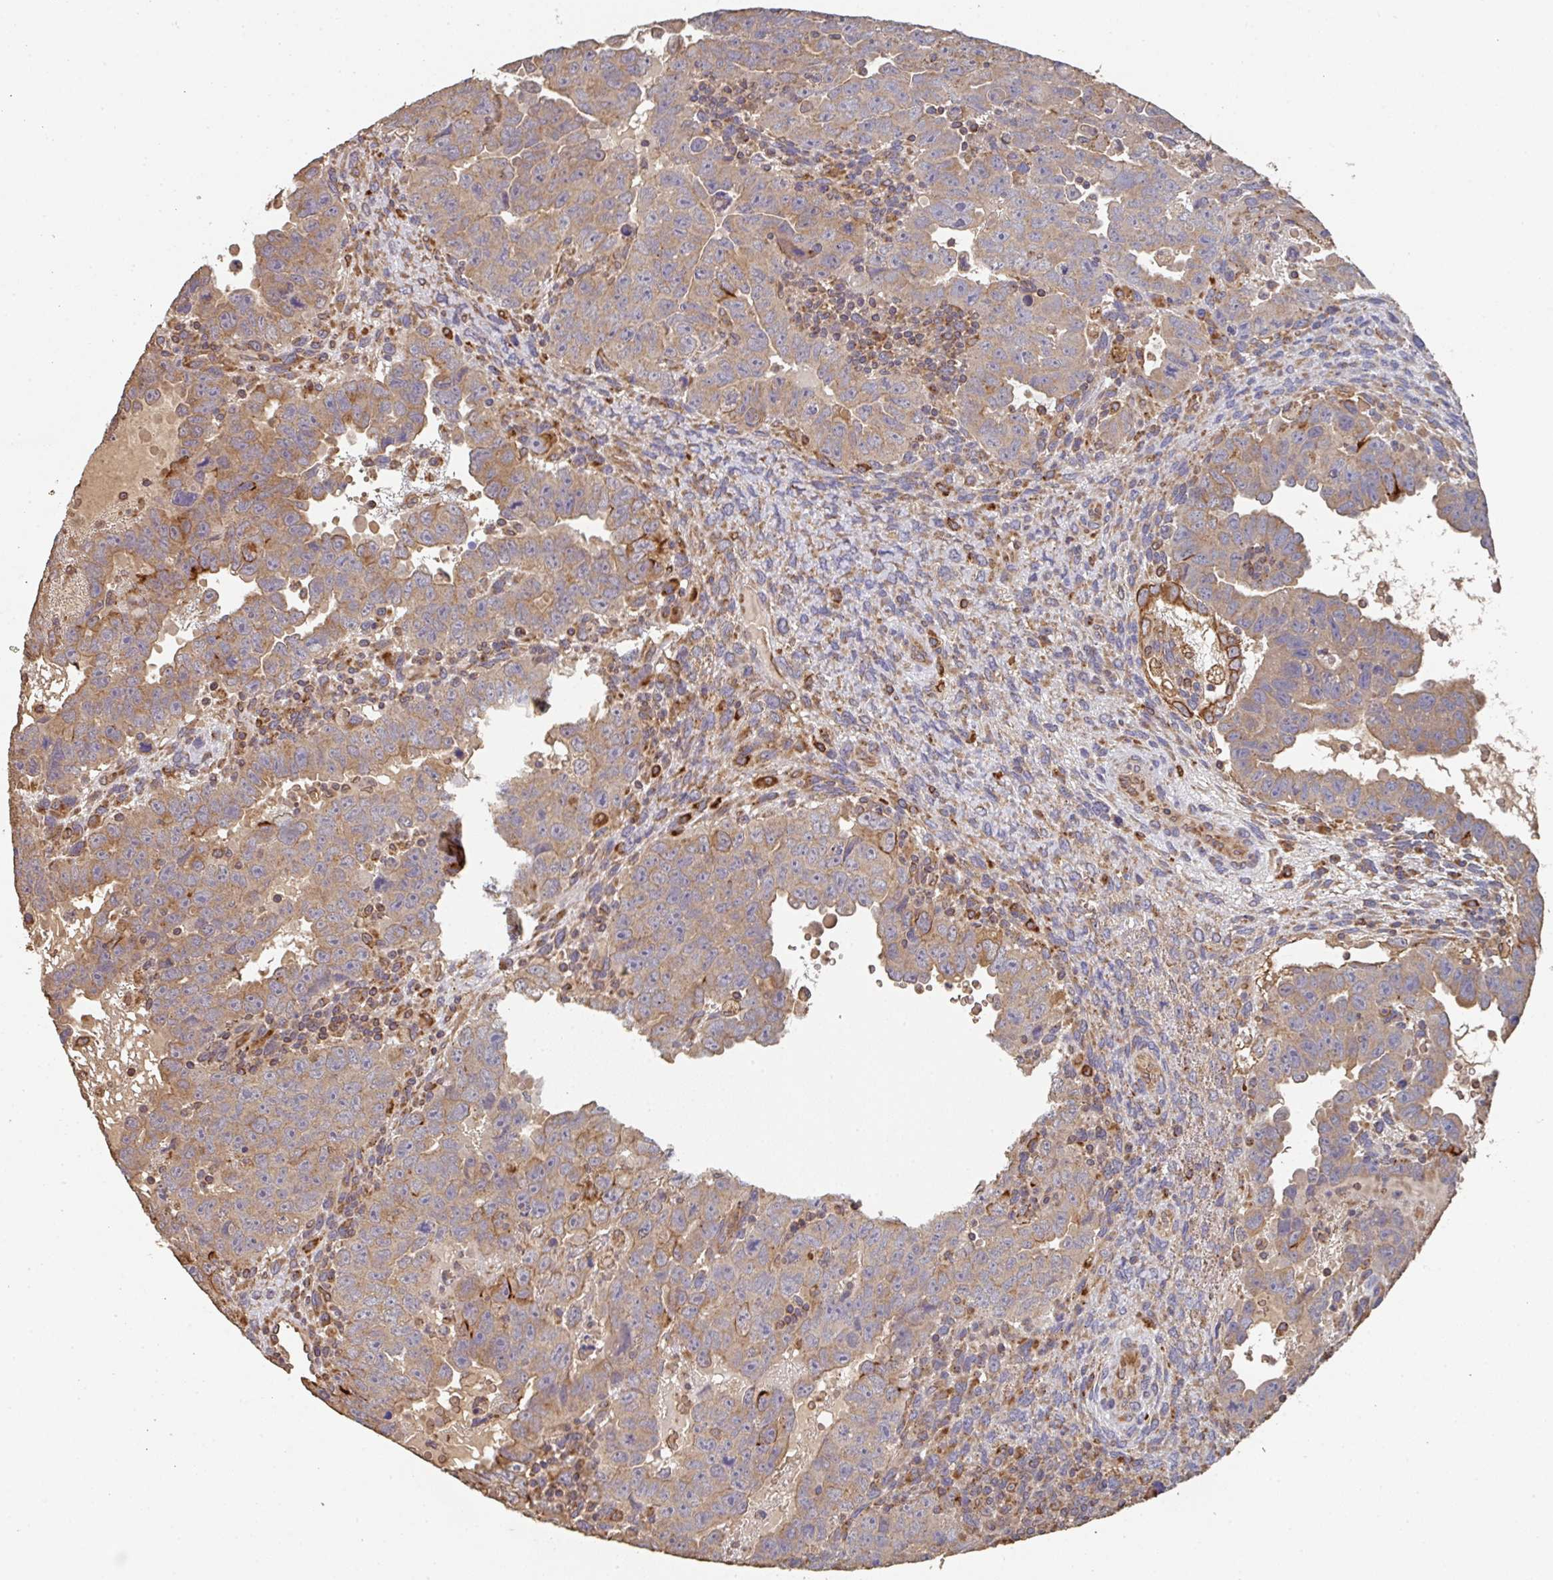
{"staining": {"intensity": "moderate", "quantity": ">75%", "location": "cytoplasmic/membranous"}, "tissue": "testis cancer", "cell_type": "Tumor cells", "image_type": "cancer", "snomed": [{"axis": "morphology", "description": "Carcinoma, Embryonal, NOS"}, {"axis": "topography", "description": "Testis"}], "caption": "Immunohistochemistry of human embryonal carcinoma (testis) exhibits medium levels of moderate cytoplasmic/membranous expression in approximately >75% of tumor cells. The protein of interest is shown in brown color, while the nuclei are stained blue.", "gene": "POLG", "patient": {"sex": "male", "age": 24}}